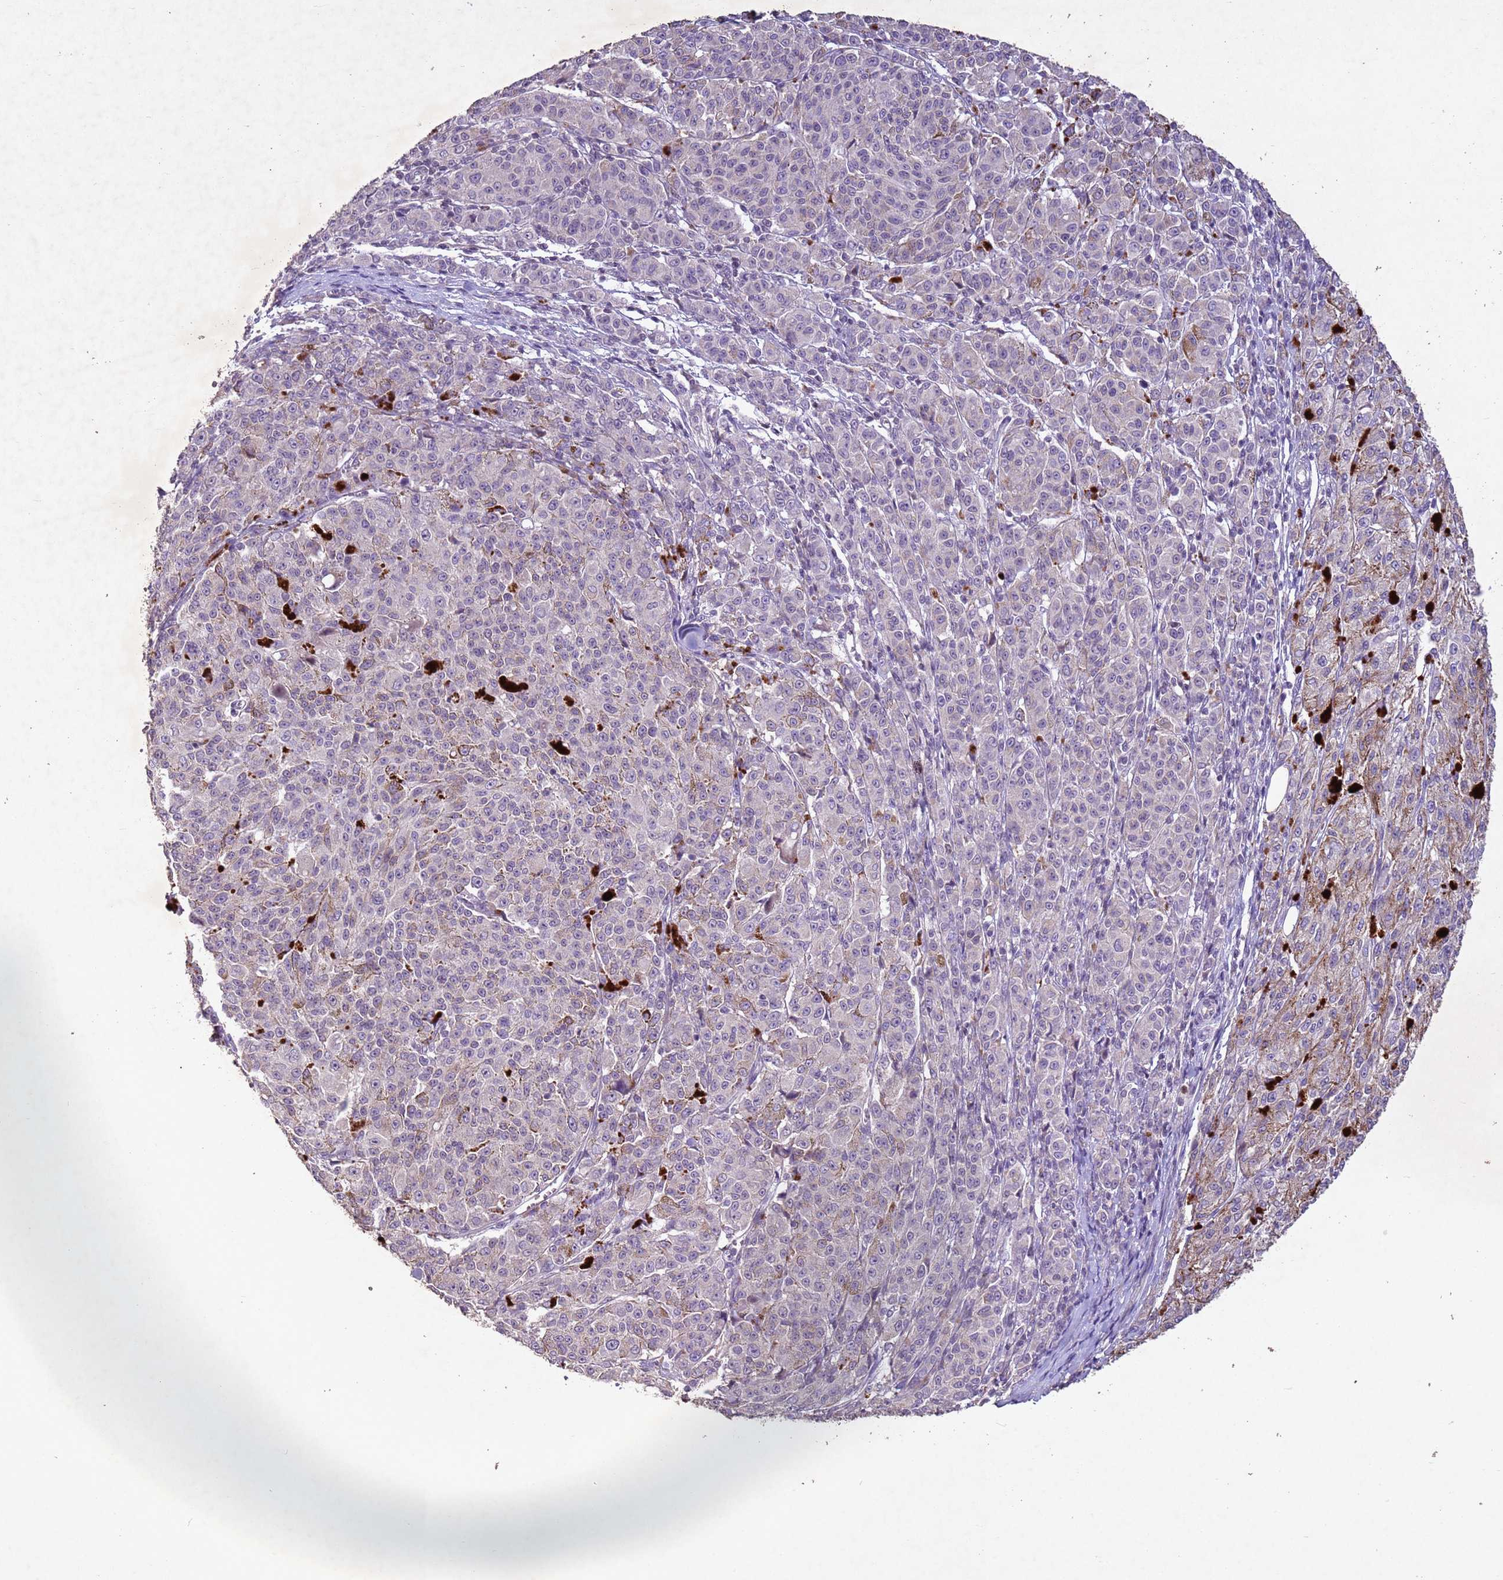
{"staining": {"intensity": "negative", "quantity": "none", "location": "none"}, "tissue": "melanoma", "cell_type": "Tumor cells", "image_type": "cancer", "snomed": [{"axis": "morphology", "description": "Malignant melanoma, NOS"}, {"axis": "topography", "description": "Skin"}], "caption": "Immunohistochemistry image of neoplastic tissue: melanoma stained with DAB (3,3'-diaminobenzidine) displays no significant protein staining in tumor cells.", "gene": "NLRP11", "patient": {"sex": "female", "age": 52}}